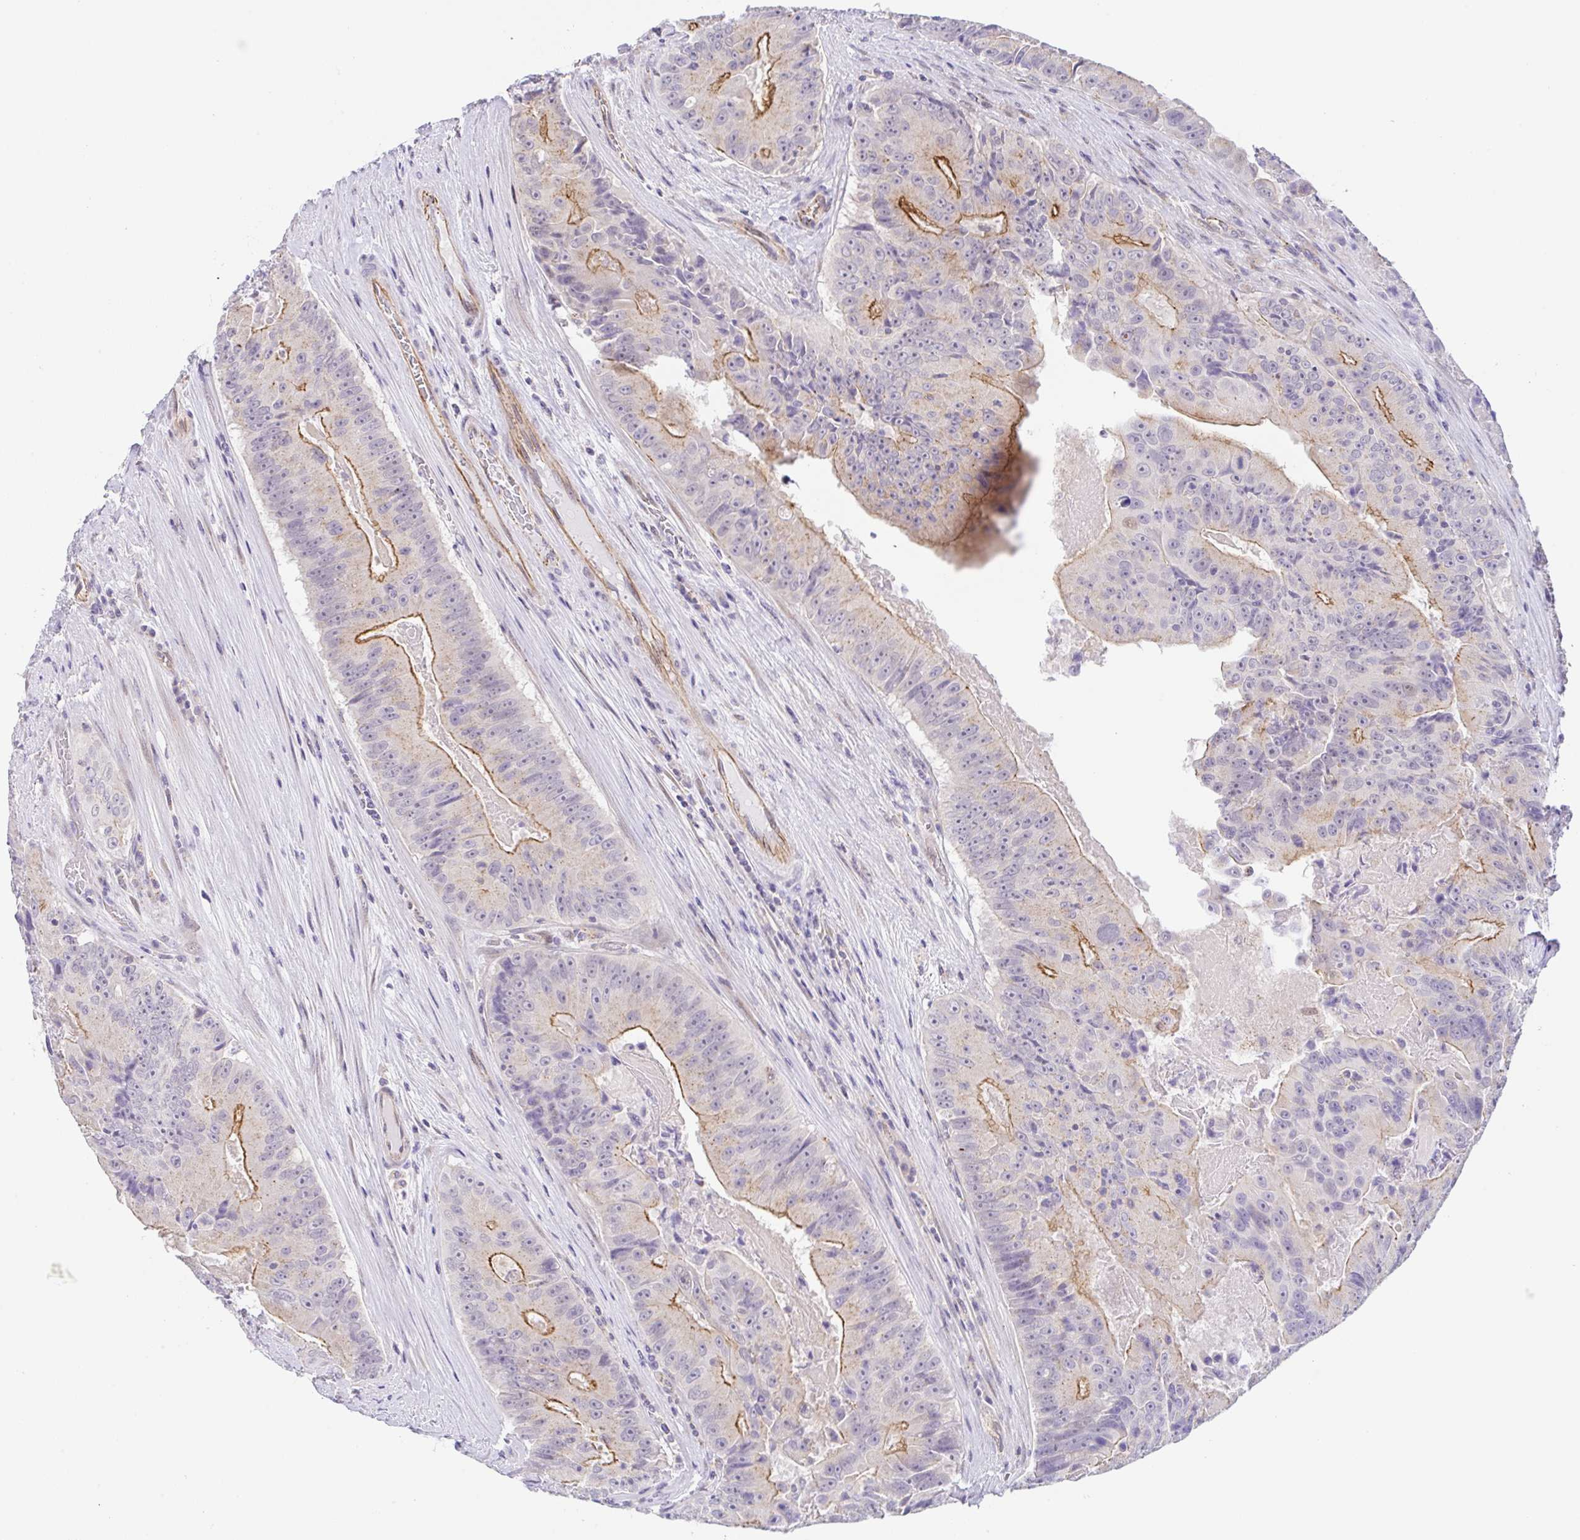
{"staining": {"intensity": "moderate", "quantity": "25%-75%", "location": "cytoplasmic/membranous"}, "tissue": "colorectal cancer", "cell_type": "Tumor cells", "image_type": "cancer", "snomed": [{"axis": "morphology", "description": "Adenocarcinoma, NOS"}, {"axis": "topography", "description": "Colon"}], "caption": "Colorectal cancer stained with immunohistochemistry (IHC) demonstrates moderate cytoplasmic/membranous expression in approximately 25%-75% of tumor cells.", "gene": "CGNL1", "patient": {"sex": "female", "age": 86}}